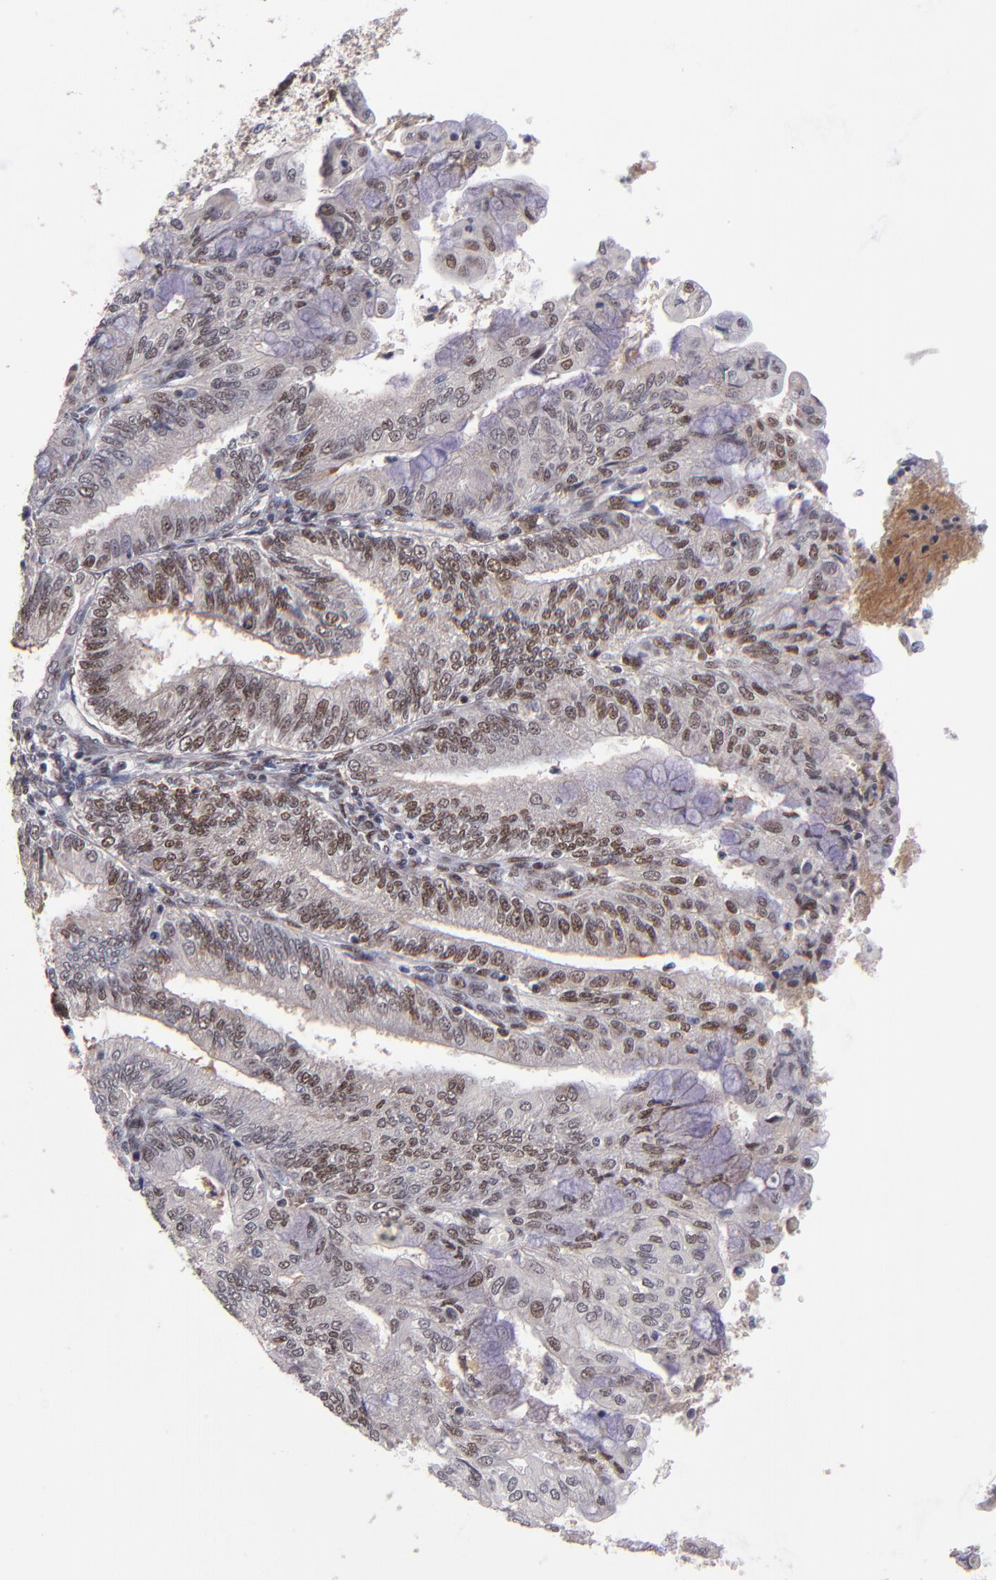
{"staining": {"intensity": "moderate", "quantity": "<25%", "location": "nuclear"}, "tissue": "endometrial cancer", "cell_type": "Tumor cells", "image_type": "cancer", "snomed": [{"axis": "morphology", "description": "Adenocarcinoma, NOS"}, {"axis": "topography", "description": "Endometrium"}], "caption": "Immunohistochemical staining of human endometrial adenocarcinoma exhibits low levels of moderate nuclear protein expression in approximately <25% of tumor cells. The staining is performed using DAB (3,3'-diaminobenzidine) brown chromogen to label protein expression. The nuclei are counter-stained blue using hematoxylin.", "gene": "EP300", "patient": {"sex": "female", "age": 59}}